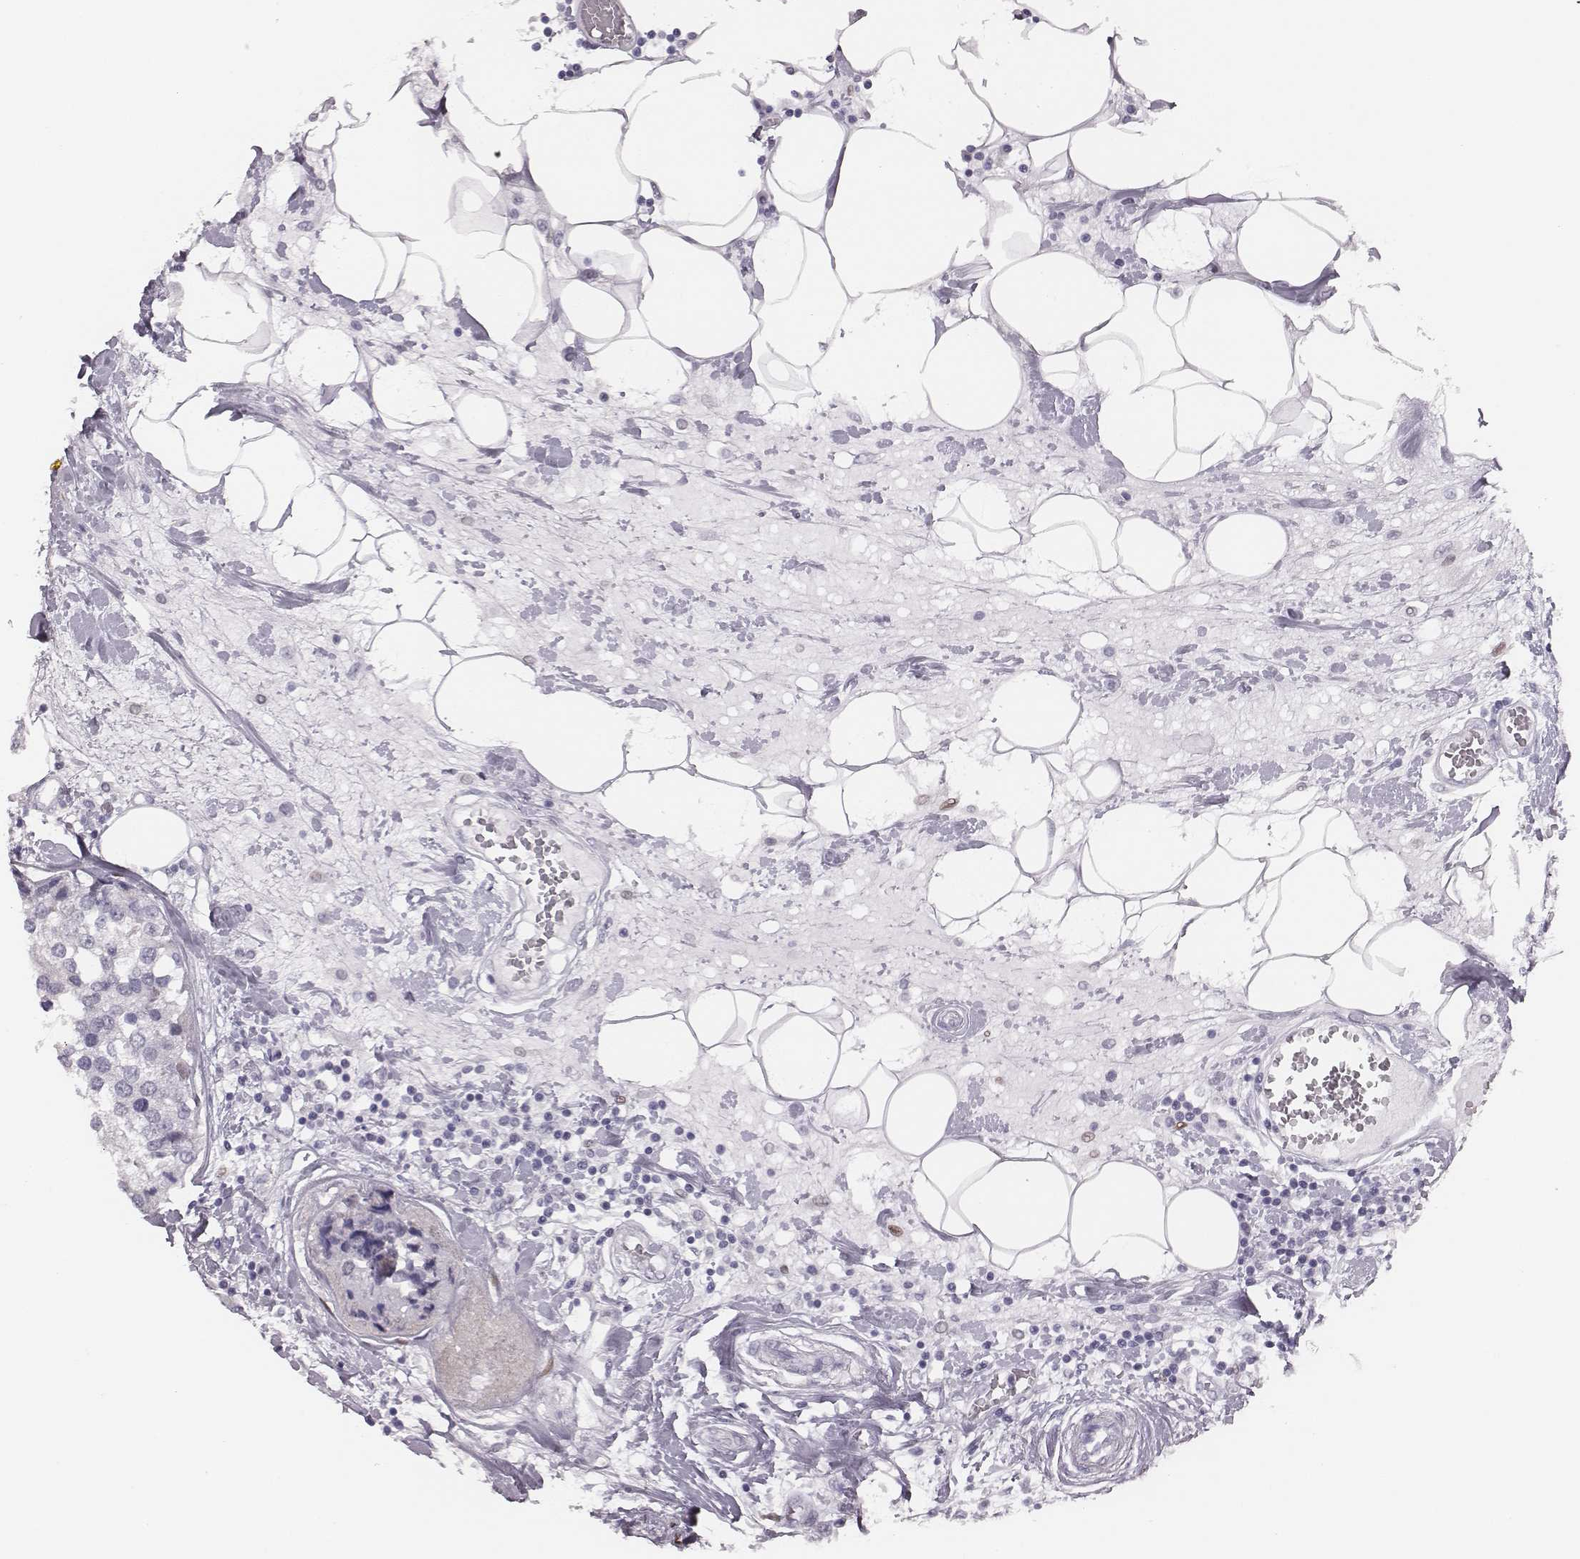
{"staining": {"intensity": "negative", "quantity": "none", "location": "none"}, "tissue": "breast cancer", "cell_type": "Tumor cells", "image_type": "cancer", "snomed": [{"axis": "morphology", "description": "Lobular carcinoma"}, {"axis": "topography", "description": "Breast"}], "caption": "DAB immunohistochemical staining of human lobular carcinoma (breast) shows no significant expression in tumor cells.", "gene": "ADGRF4", "patient": {"sex": "female", "age": 59}}